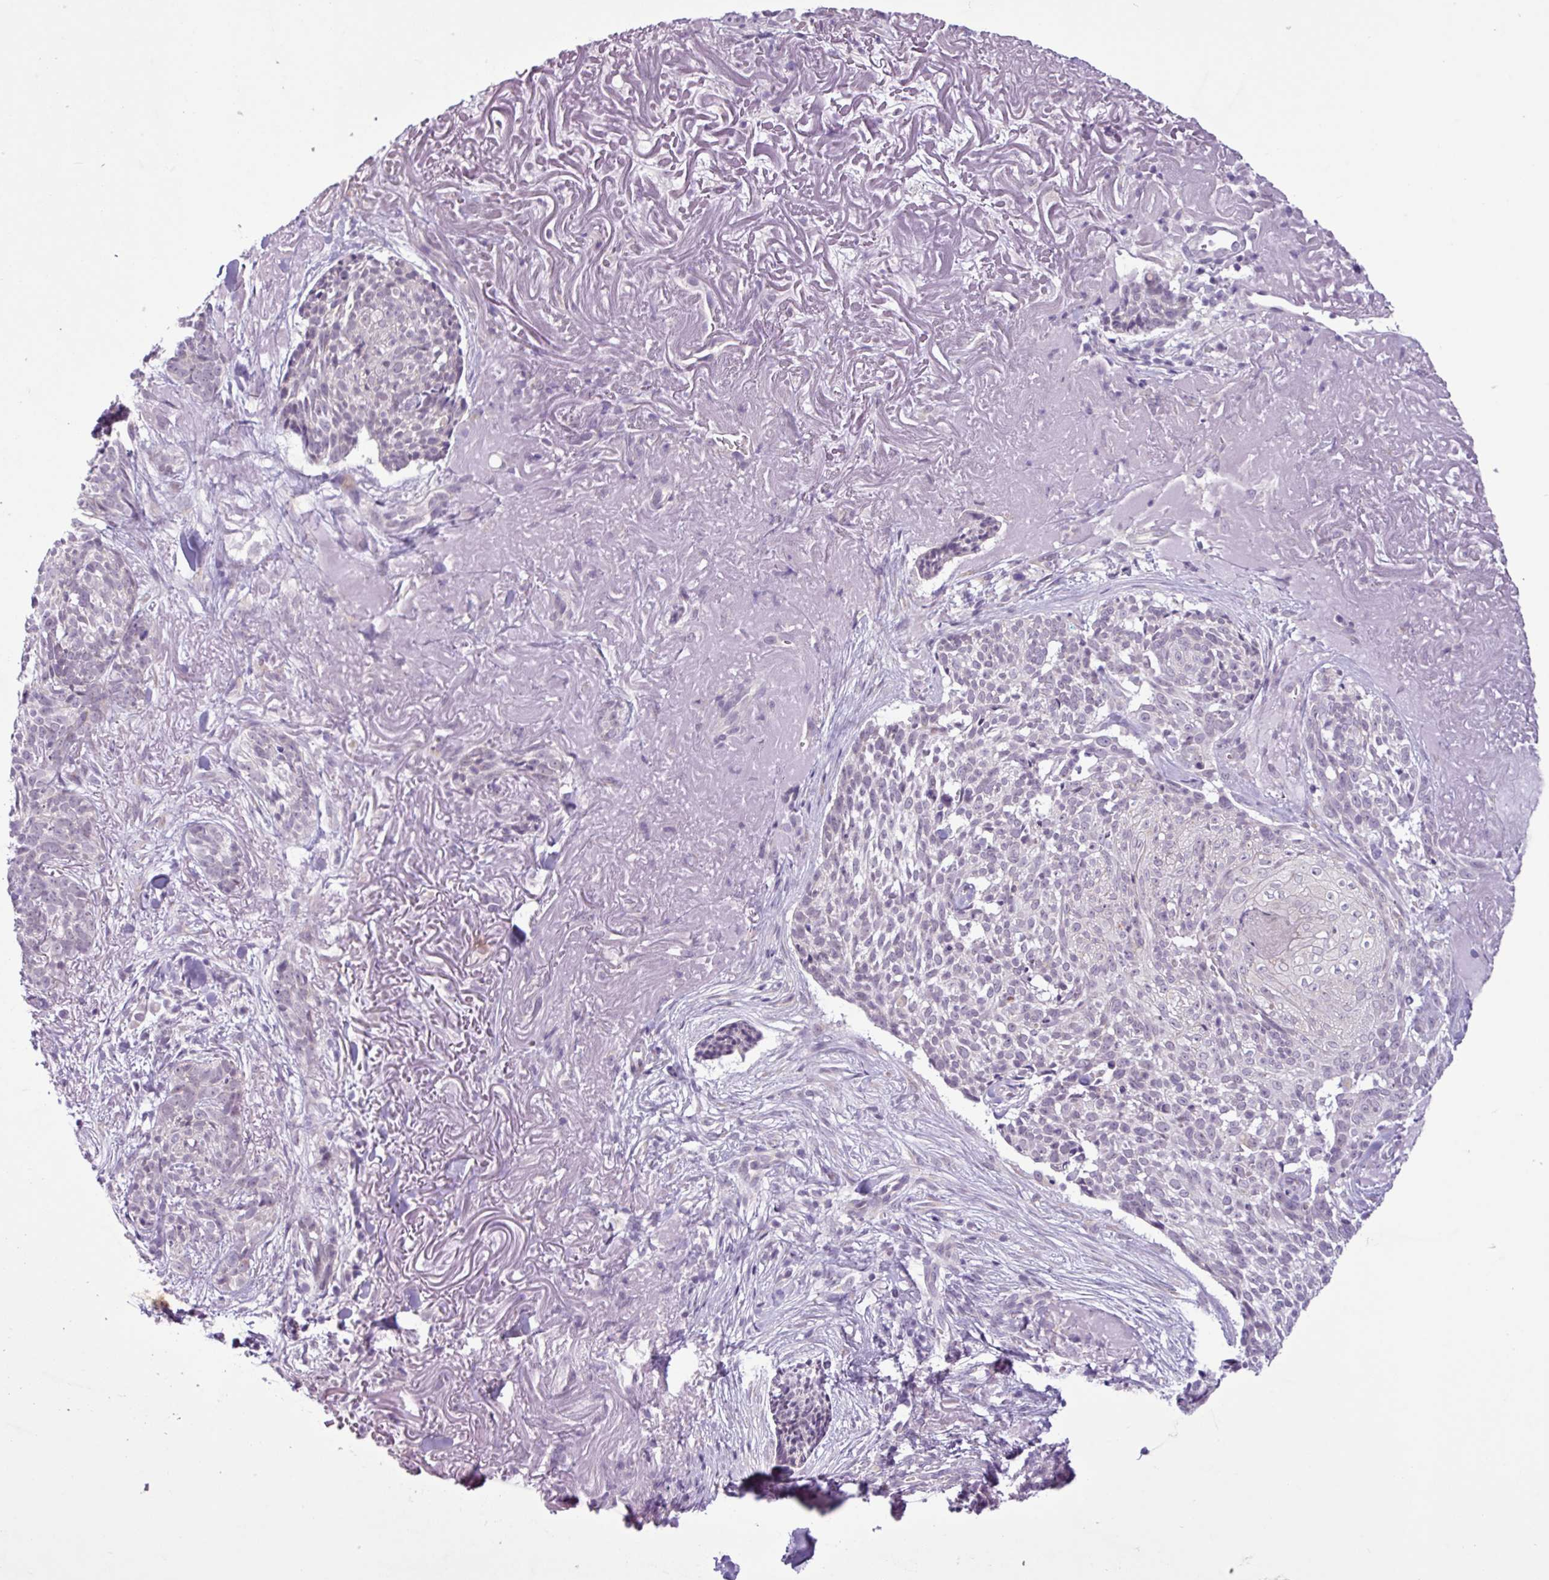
{"staining": {"intensity": "negative", "quantity": "none", "location": "none"}, "tissue": "skin cancer", "cell_type": "Tumor cells", "image_type": "cancer", "snomed": [{"axis": "morphology", "description": "Basal cell carcinoma"}, {"axis": "topography", "description": "Skin"}, {"axis": "topography", "description": "Skin of face"}], "caption": "Micrograph shows no significant protein expression in tumor cells of skin basal cell carcinoma.", "gene": "C9orf24", "patient": {"sex": "female", "age": 95}}